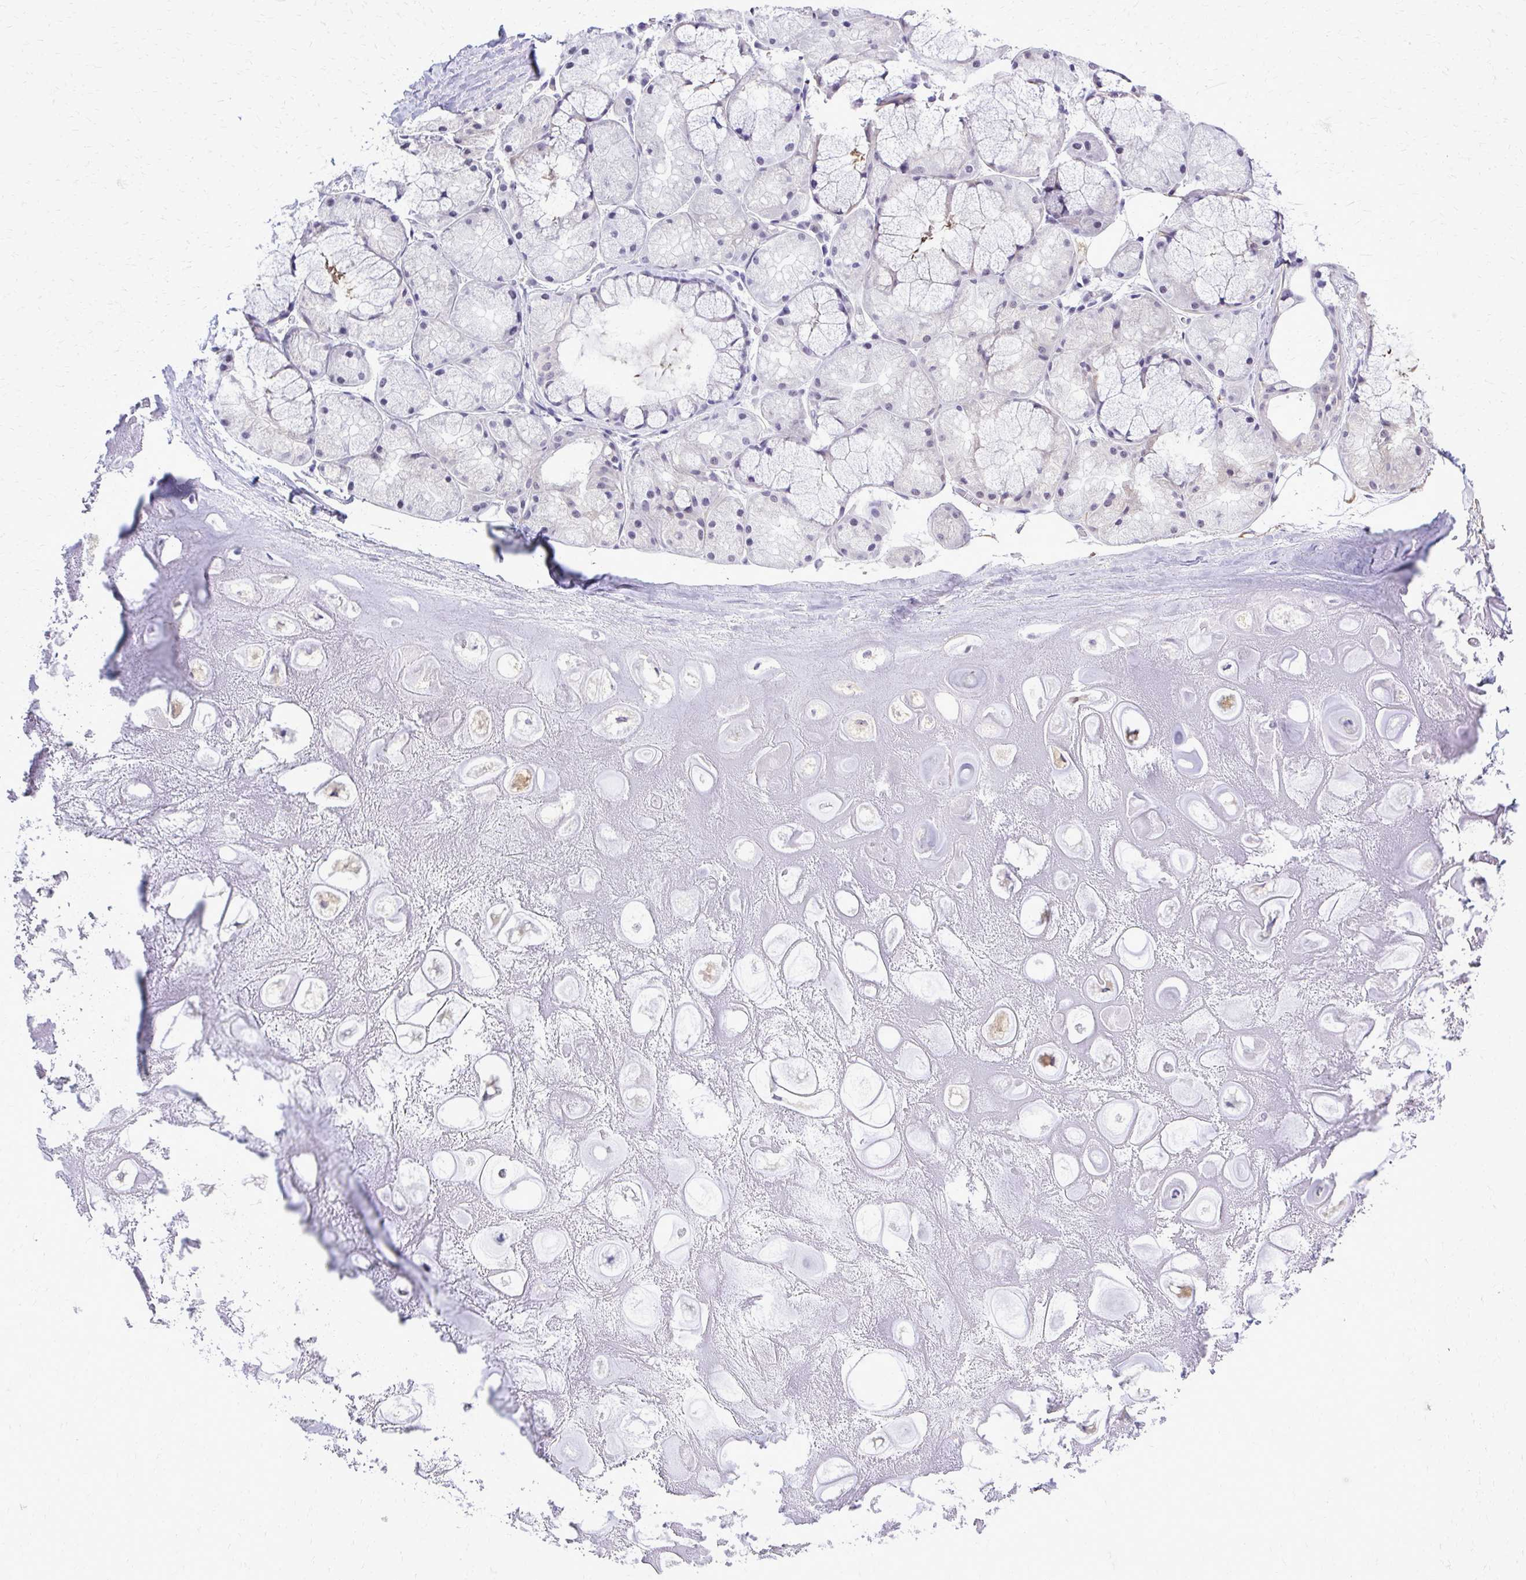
{"staining": {"intensity": "negative", "quantity": "none", "location": "none"}, "tissue": "adipose tissue", "cell_type": "Adipocytes", "image_type": "normal", "snomed": [{"axis": "morphology", "description": "Normal tissue, NOS"}, {"axis": "topography", "description": "Lymph node"}, {"axis": "topography", "description": "Cartilage tissue"}, {"axis": "topography", "description": "Nasopharynx"}], "caption": "Immunohistochemistry of benign human adipose tissue reveals no expression in adipocytes.", "gene": "RASL11B", "patient": {"sex": "male", "age": 63}}